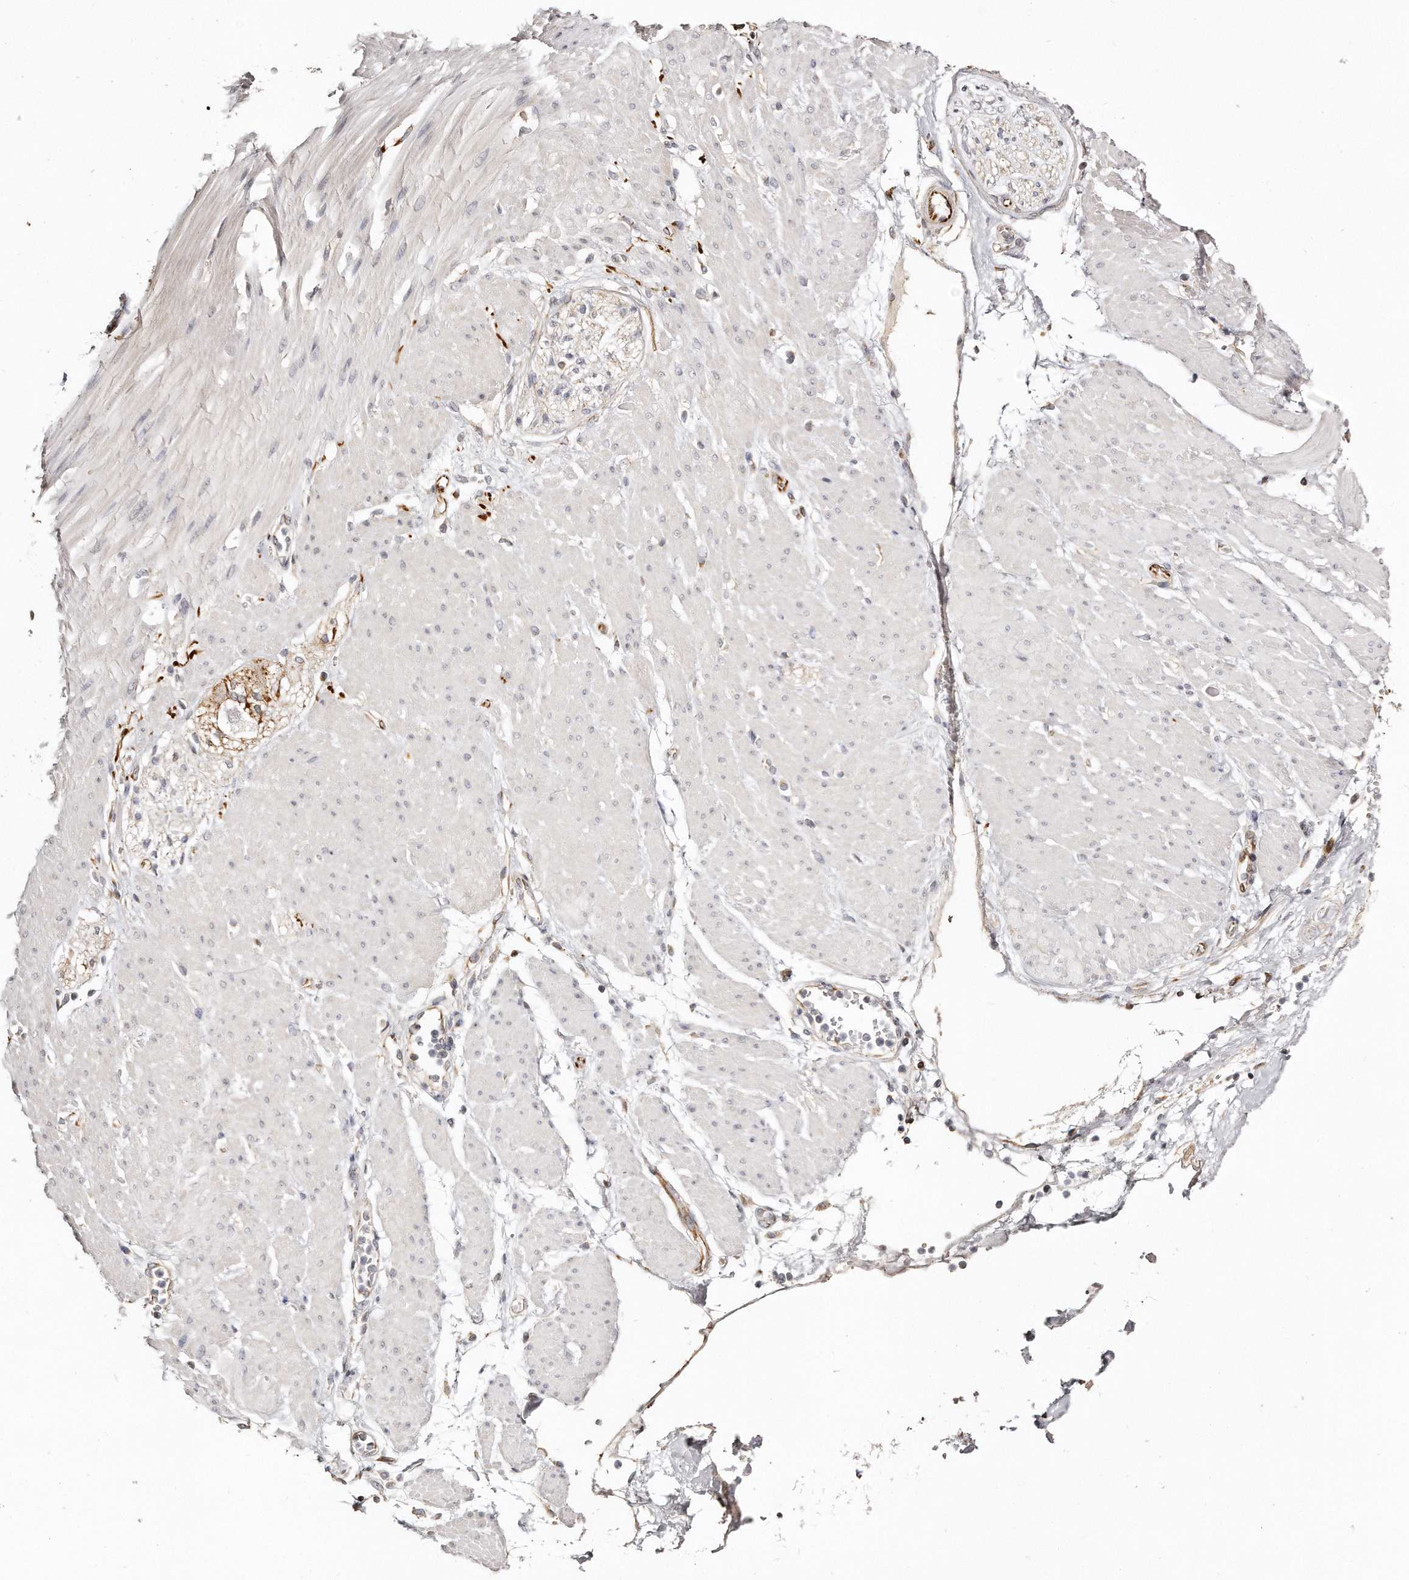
{"staining": {"intensity": "negative", "quantity": "none", "location": "none"}, "tissue": "adipose tissue", "cell_type": "Adipocytes", "image_type": "normal", "snomed": [{"axis": "morphology", "description": "Normal tissue, NOS"}, {"axis": "morphology", "description": "Adenocarcinoma, NOS"}, {"axis": "topography", "description": "Duodenum"}, {"axis": "topography", "description": "Peripheral nerve tissue"}], "caption": "This image is of benign adipose tissue stained with immunohistochemistry (IHC) to label a protein in brown with the nuclei are counter-stained blue. There is no staining in adipocytes.", "gene": "ZYG11A", "patient": {"sex": "female", "age": 60}}